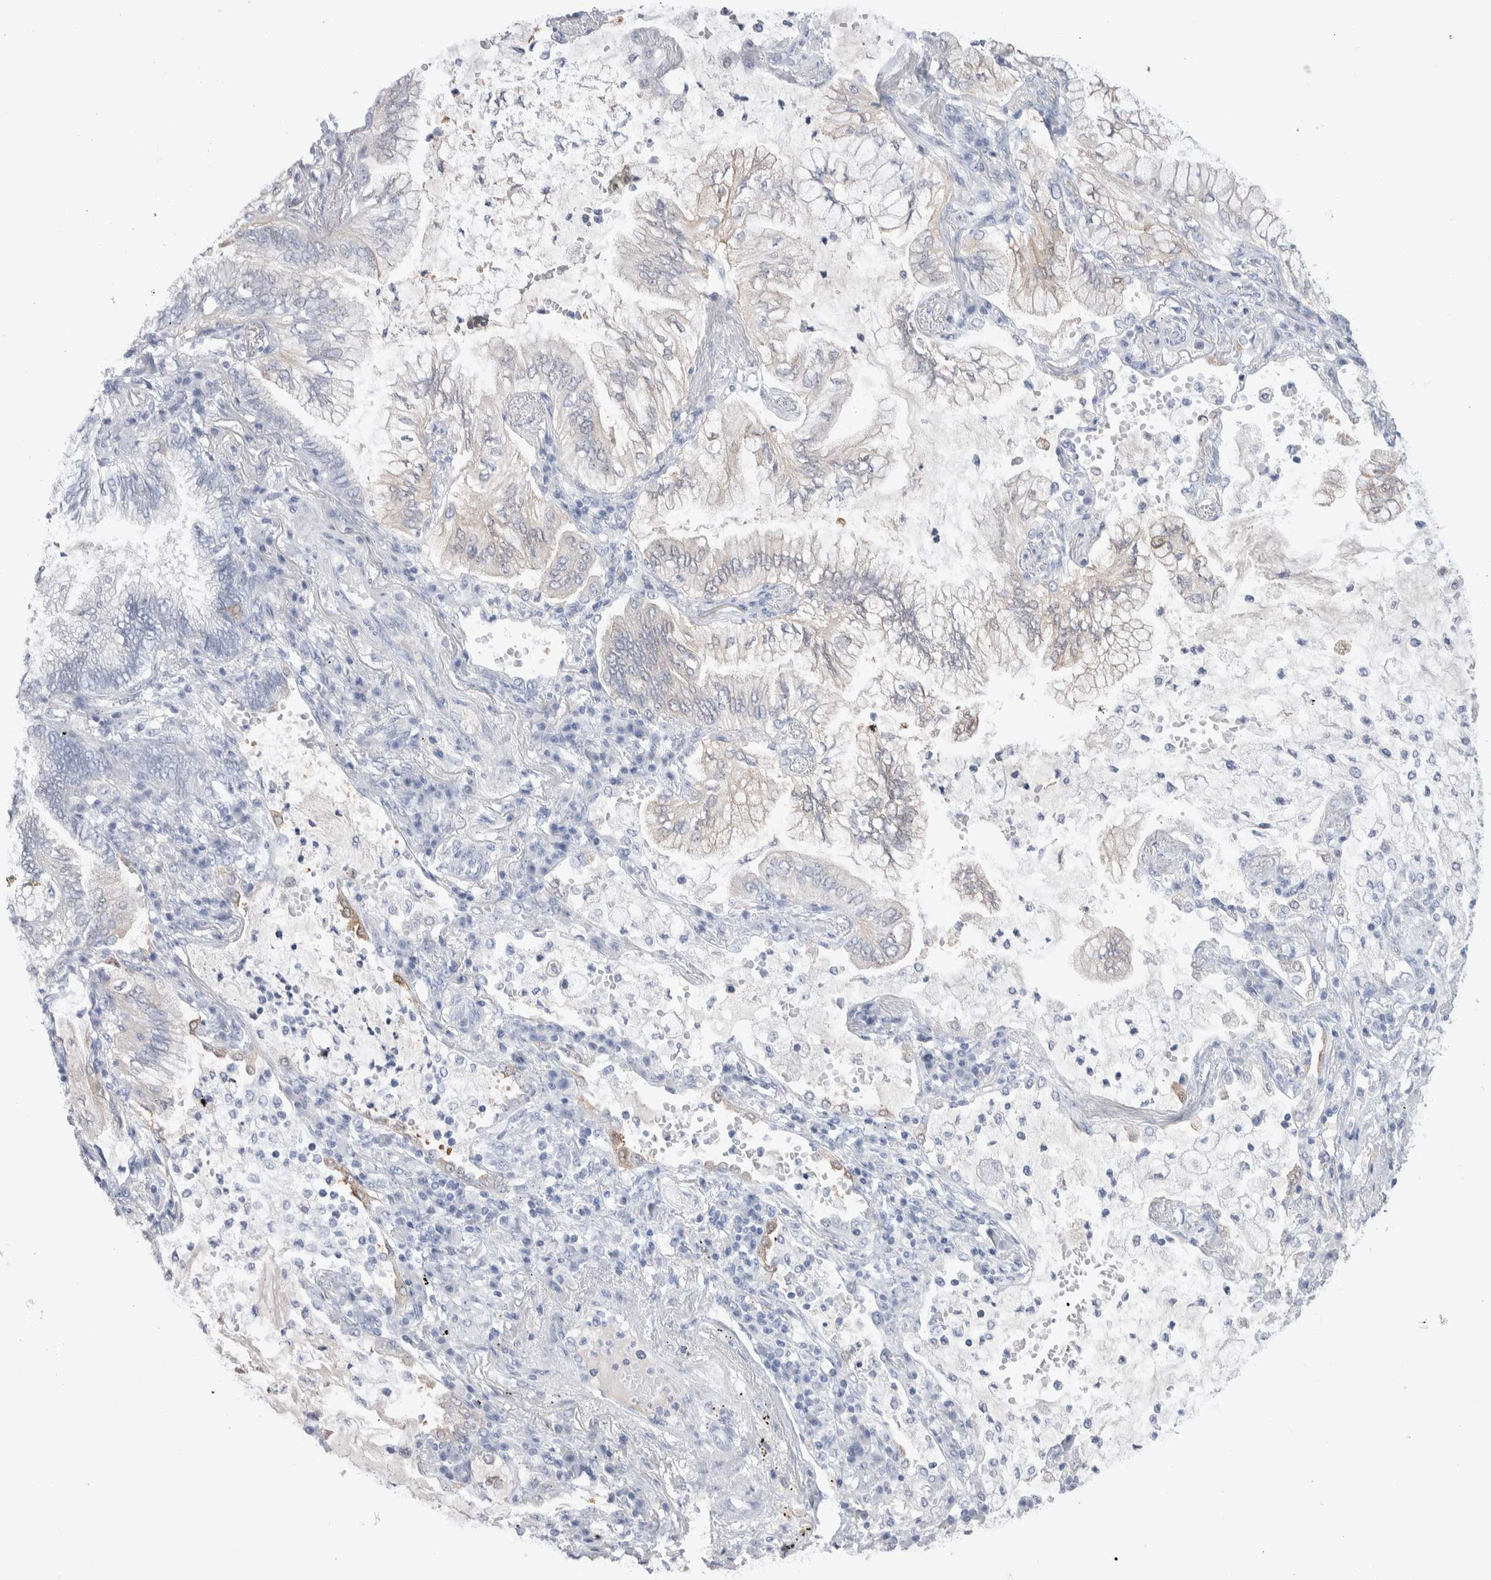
{"staining": {"intensity": "weak", "quantity": "<25%", "location": "cytoplasmic/membranous"}, "tissue": "lung cancer", "cell_type": "Tumor cells", "image_type": "cancer", "snomed": [{"axis": "morphology", "description": "Adenocarcinoma, NOS"}, {"axis": "topography", "description": "Lung"}], "caption": "High power microscopy image of an immunohistochemistry (IHC) image of adenocarcinoma (lung), revealing no significant positivity in tumor cells.", "gene": "GDA", "patient": {"sex": "female", "age": 70}}